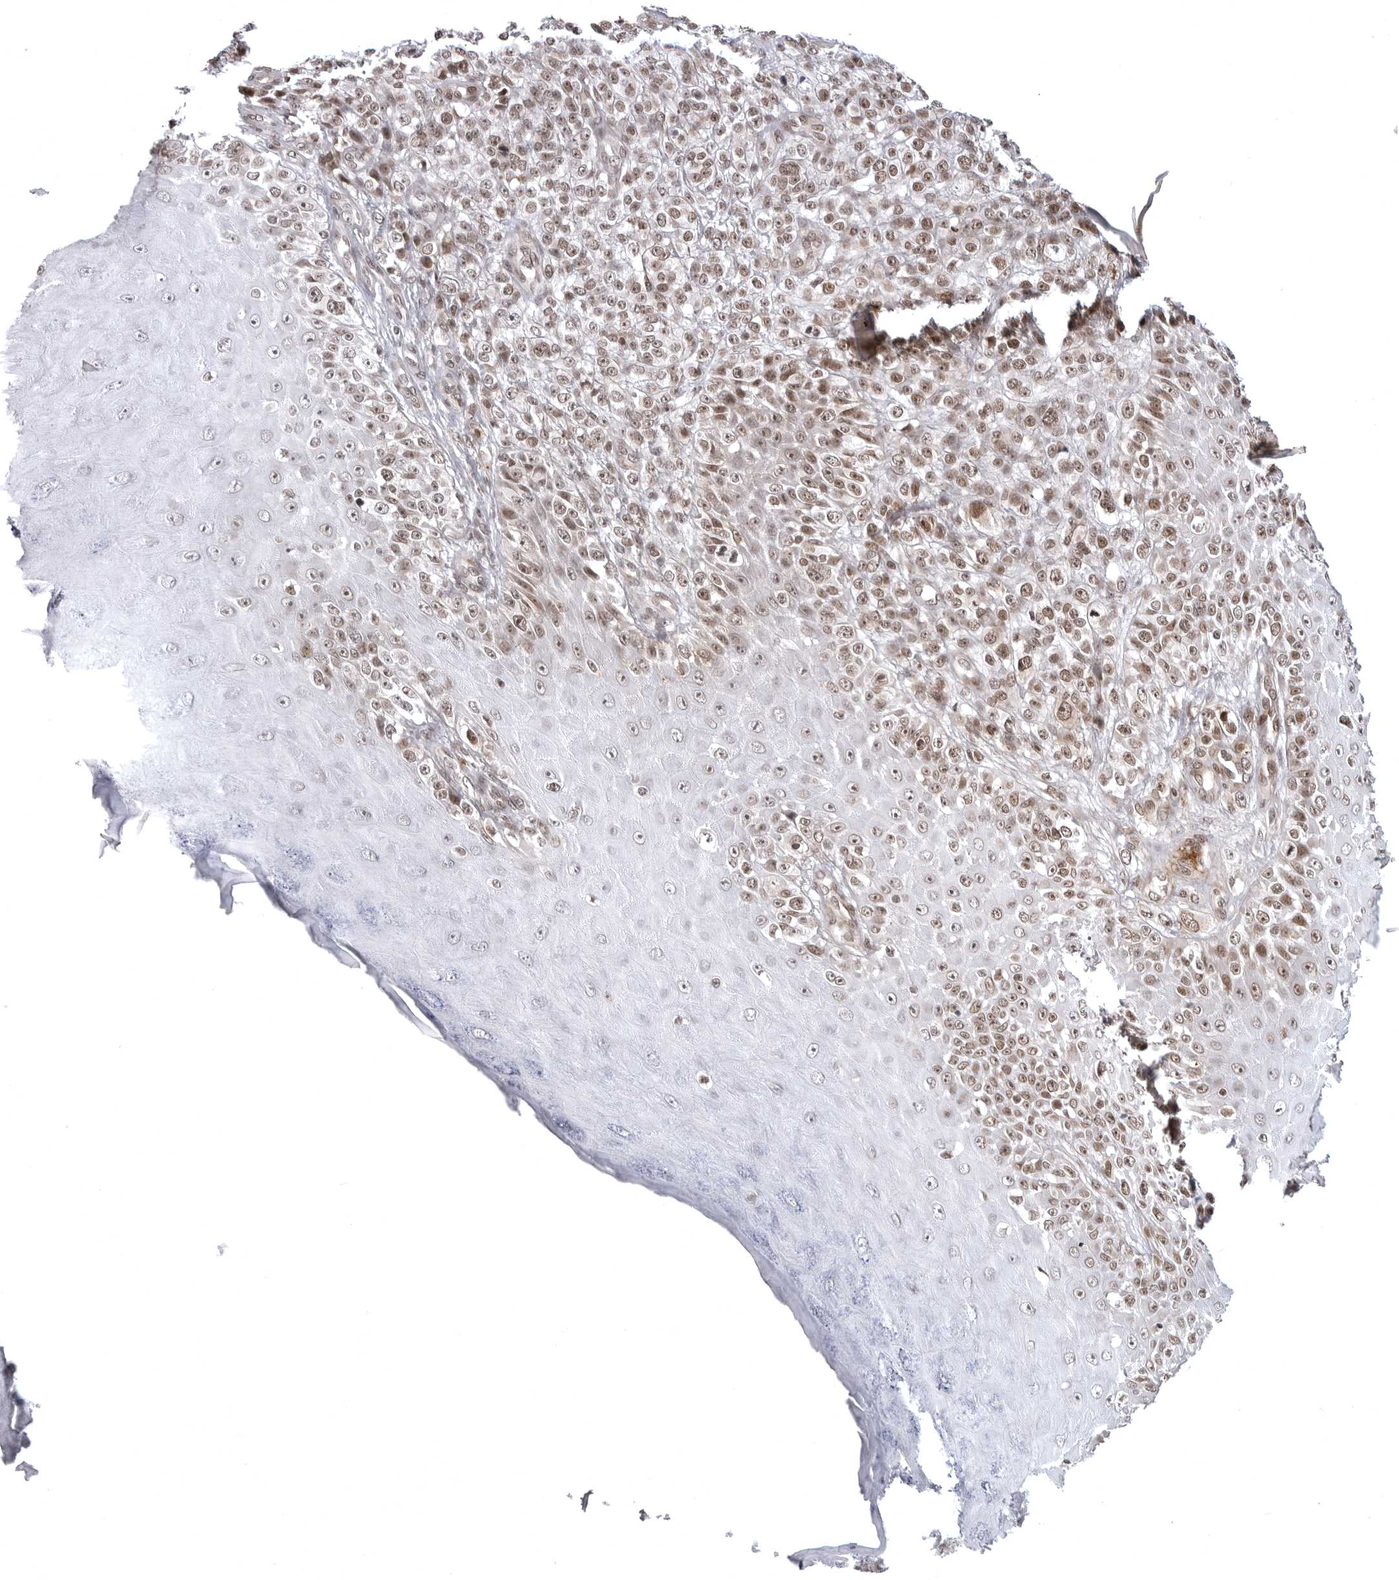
{"staining": {"intensity": "moderate", "quantity": ">75%", "location": "nuclear"}, "tissue": "melanoma", "cell_type": "Tumor cells", "image_type": "cancer", "snomed": [{"axis": "morphology", "description": "Malignant melanoma, NOS"}, {"axis": "topography", "description": "Skin"}], "caption": "Protein expression analysis of malignant melanoma shows moderate nuclear staining in about >75% of tumor cells.", "gene": "PHF3", "patient": {"sex": "female", "age": 55}}